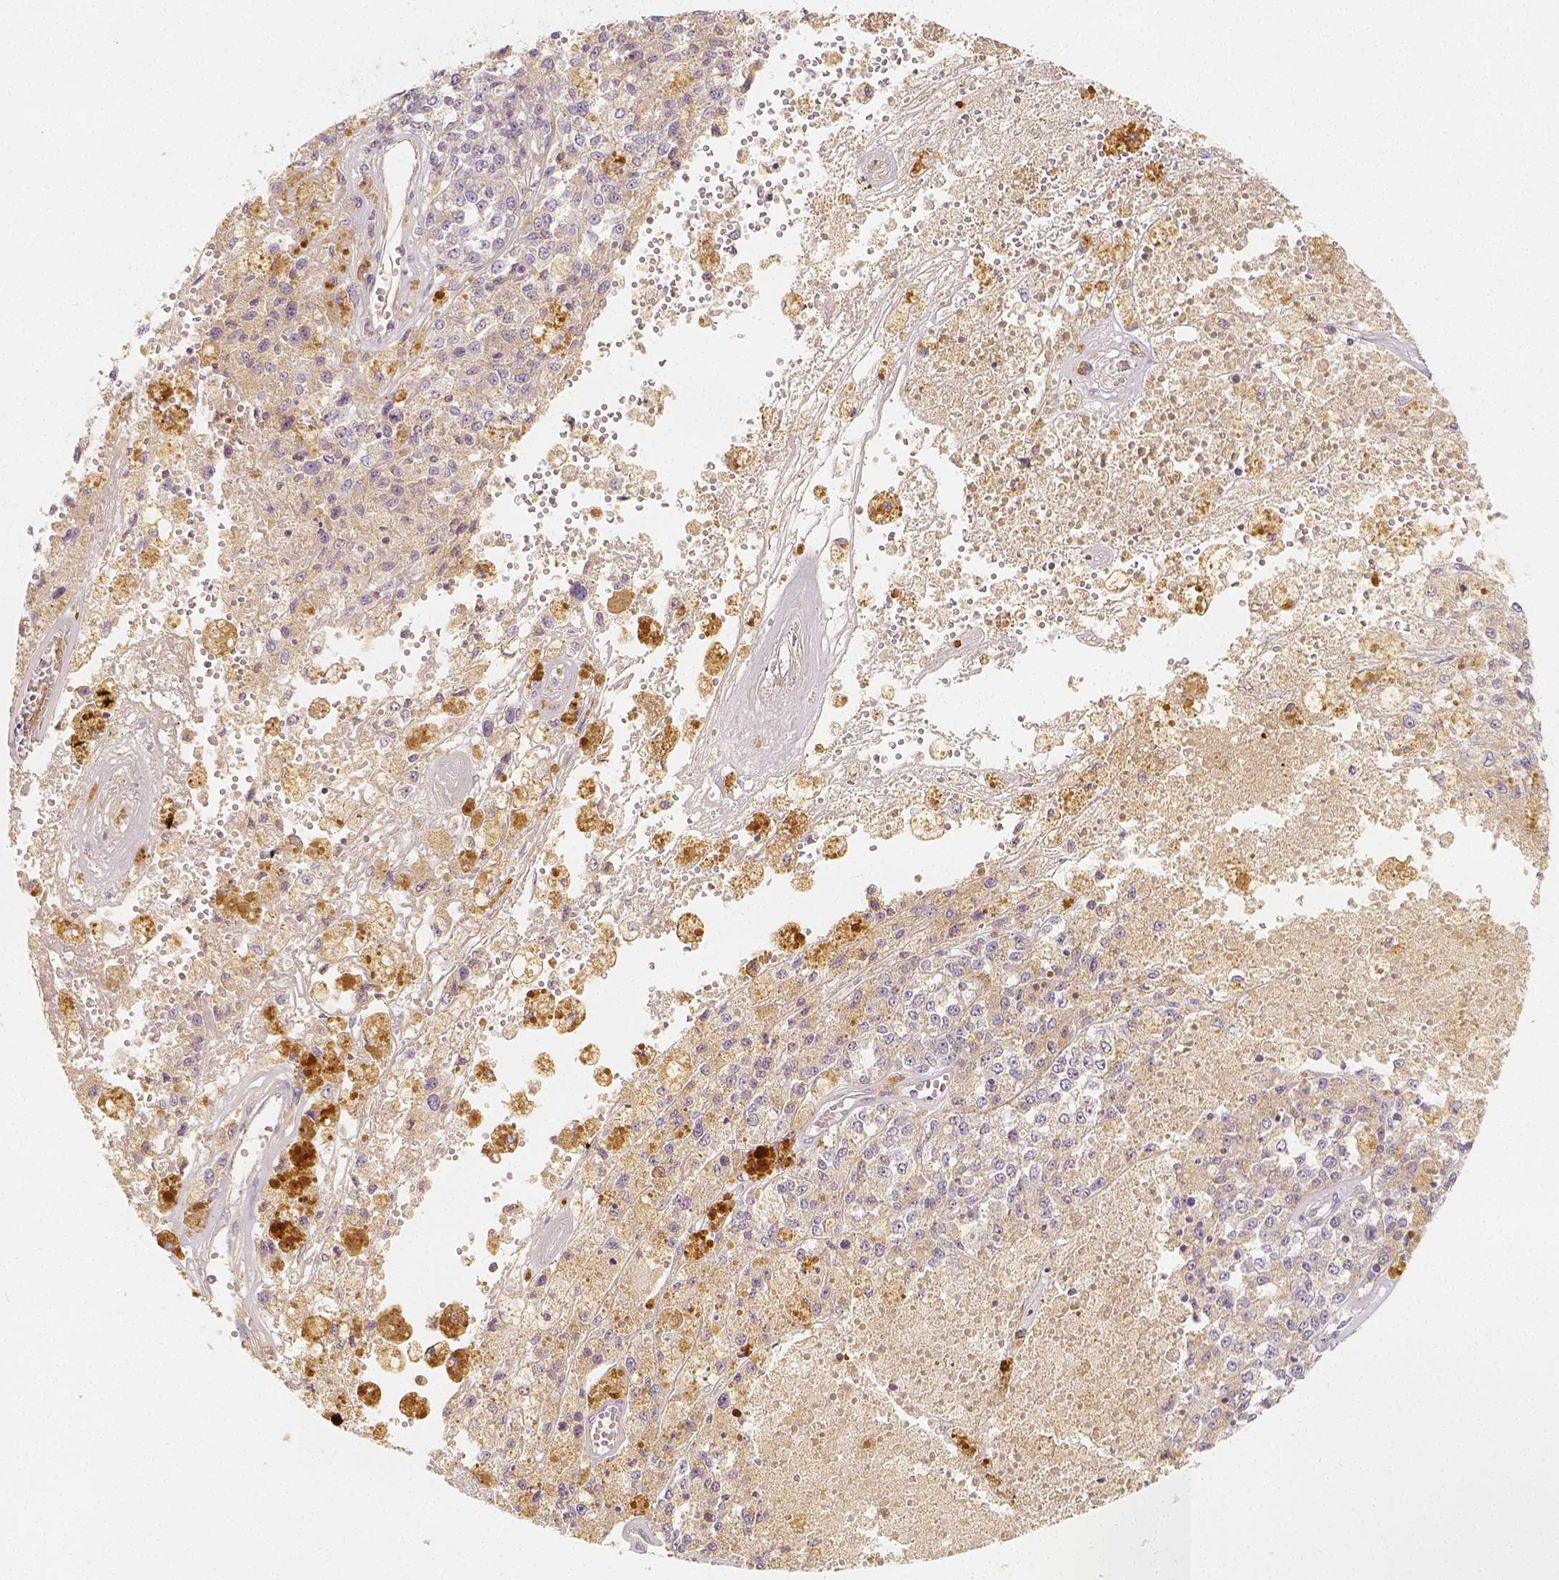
{"staining": {"intensity": "weak", "quantity": ">75%", "location": "cytoplasmic/membranous"}, "tissue": "melanoma", "cell_type": "Tumor cells", "image_type": "cancer", "snomed": [{"axis": "morphology", "description": "Malignant melanoma, Metastatic site"}, {"axis": "topography", "description": "Lymph node"}], "caption": "A micrograph showing weak cytoplasmic/membranous positivity in about >75% of tumor cells in malignant melanoma (metastatic site), as visualized by brown immunohistochemical staining.", "gene": "PTPRJ", "patient": {"sex": "female", "age": 64}}